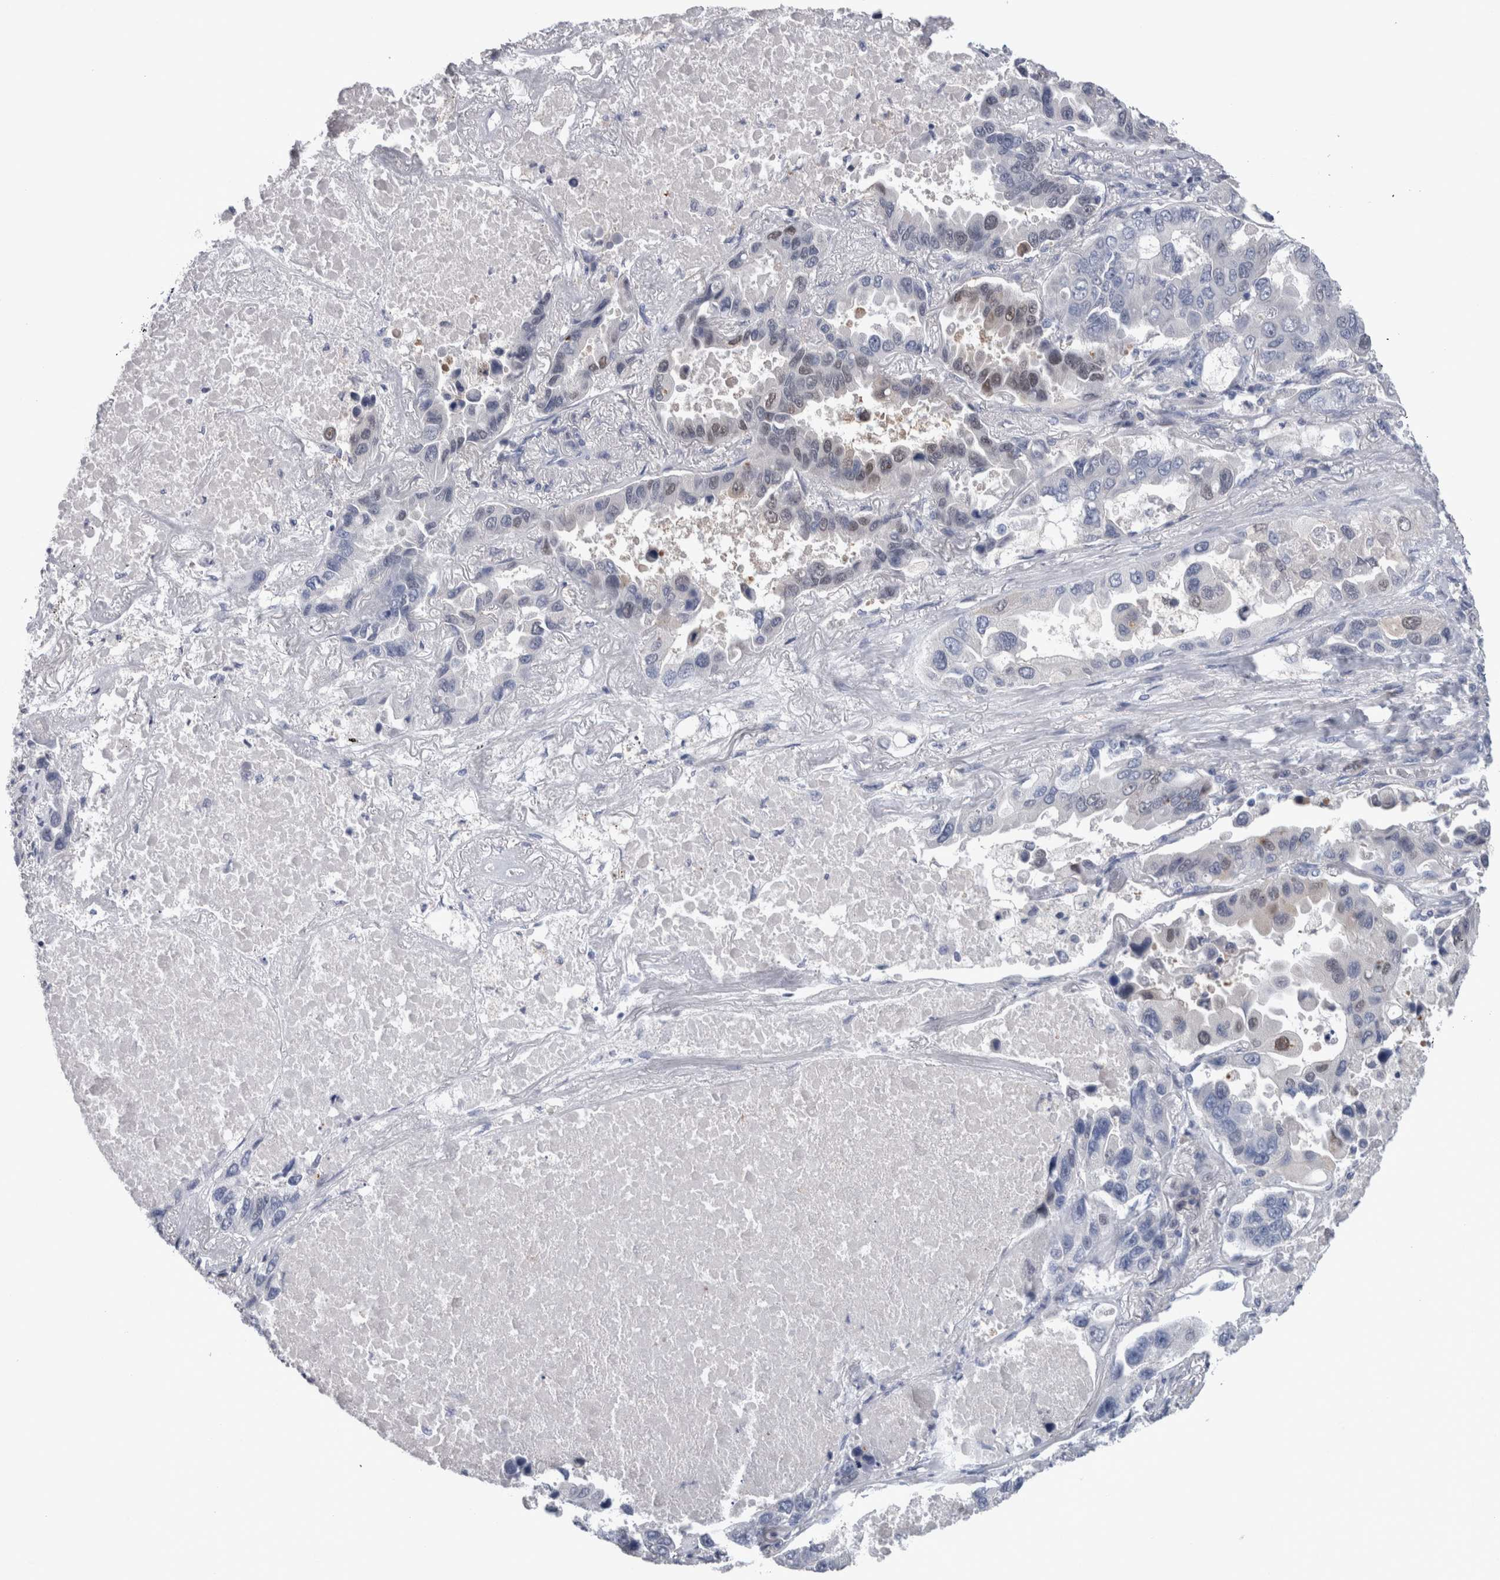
{"staining": {"intensity": "weak", "quantity": "<25%", "location": "nuclear"}, "tissue": "lung cancer", "cell_type": "Tumor cells", "image_type": "cancer", "snomed": [{"axis": "morphology", "description": "Adenocarcinoma, NOS"}, {"axis": "topography", "description": "Lung"}], "caption": "Tumor cells are negative for protein expression in human adenocarcinoma (lung).", "gene": "CA8", "patient": {"sex": "male", "age": 64}}